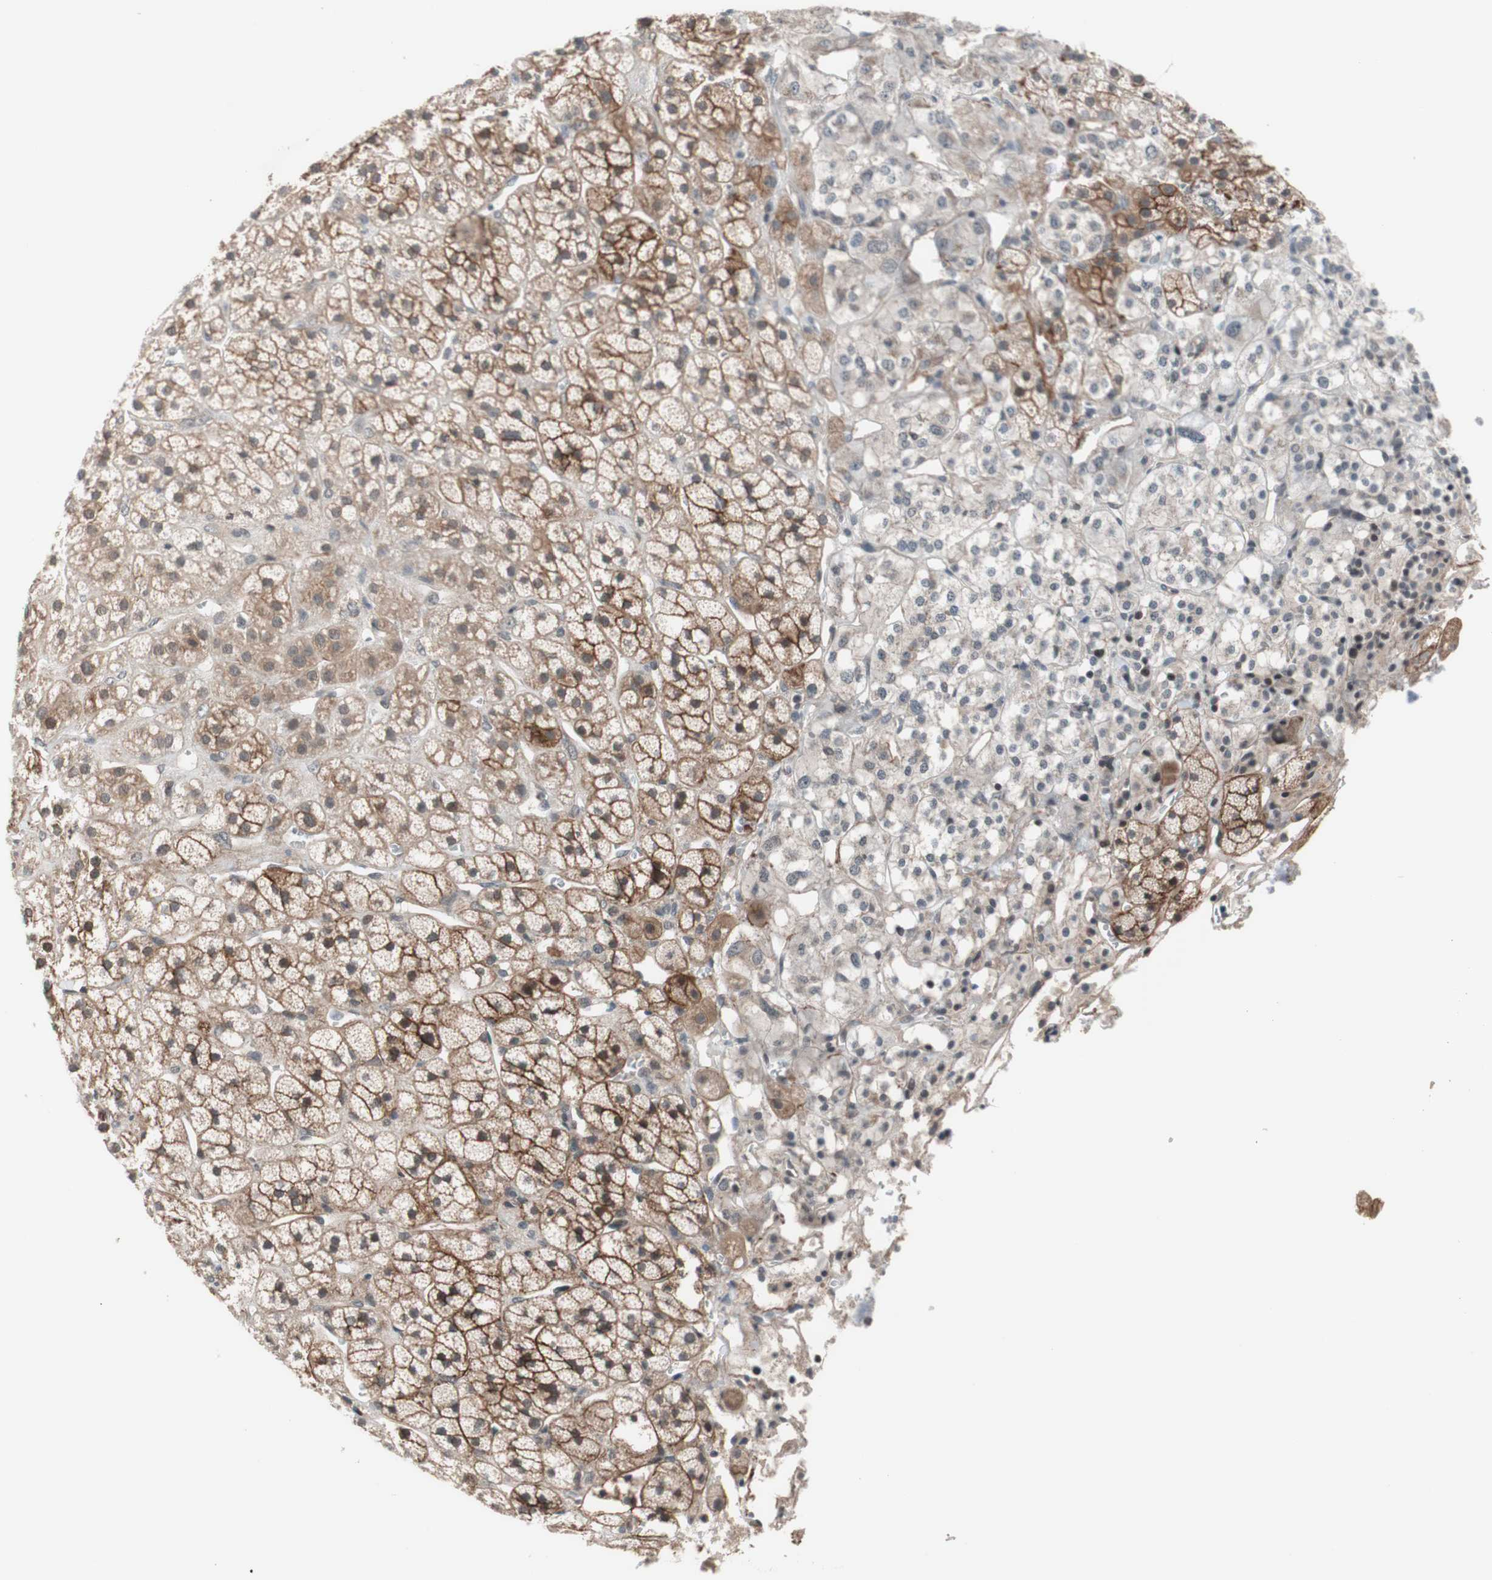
{"staining": {"intensity": "moderate", "quantity": ">75%", "location": "cytoplasmic/membranous,nuclear"}, "tissue": "adrenal gland", "cell_type": "Glandular cells", "image_type": "normal", "snomed": [{"axis": "morphology", "description": "Normal tissue, NOS"}, {"axis": "topography", "description": "Adrenal gland"}], "caption": "Brown immunohistochemical staining in benign human adrenal gland exhibits moderate cytoplasmic/membranous,nuclear positivity in approximately >75% of glandular cells.", "gene": "CD55", "patient": {"sex": "male", "age": 56}}